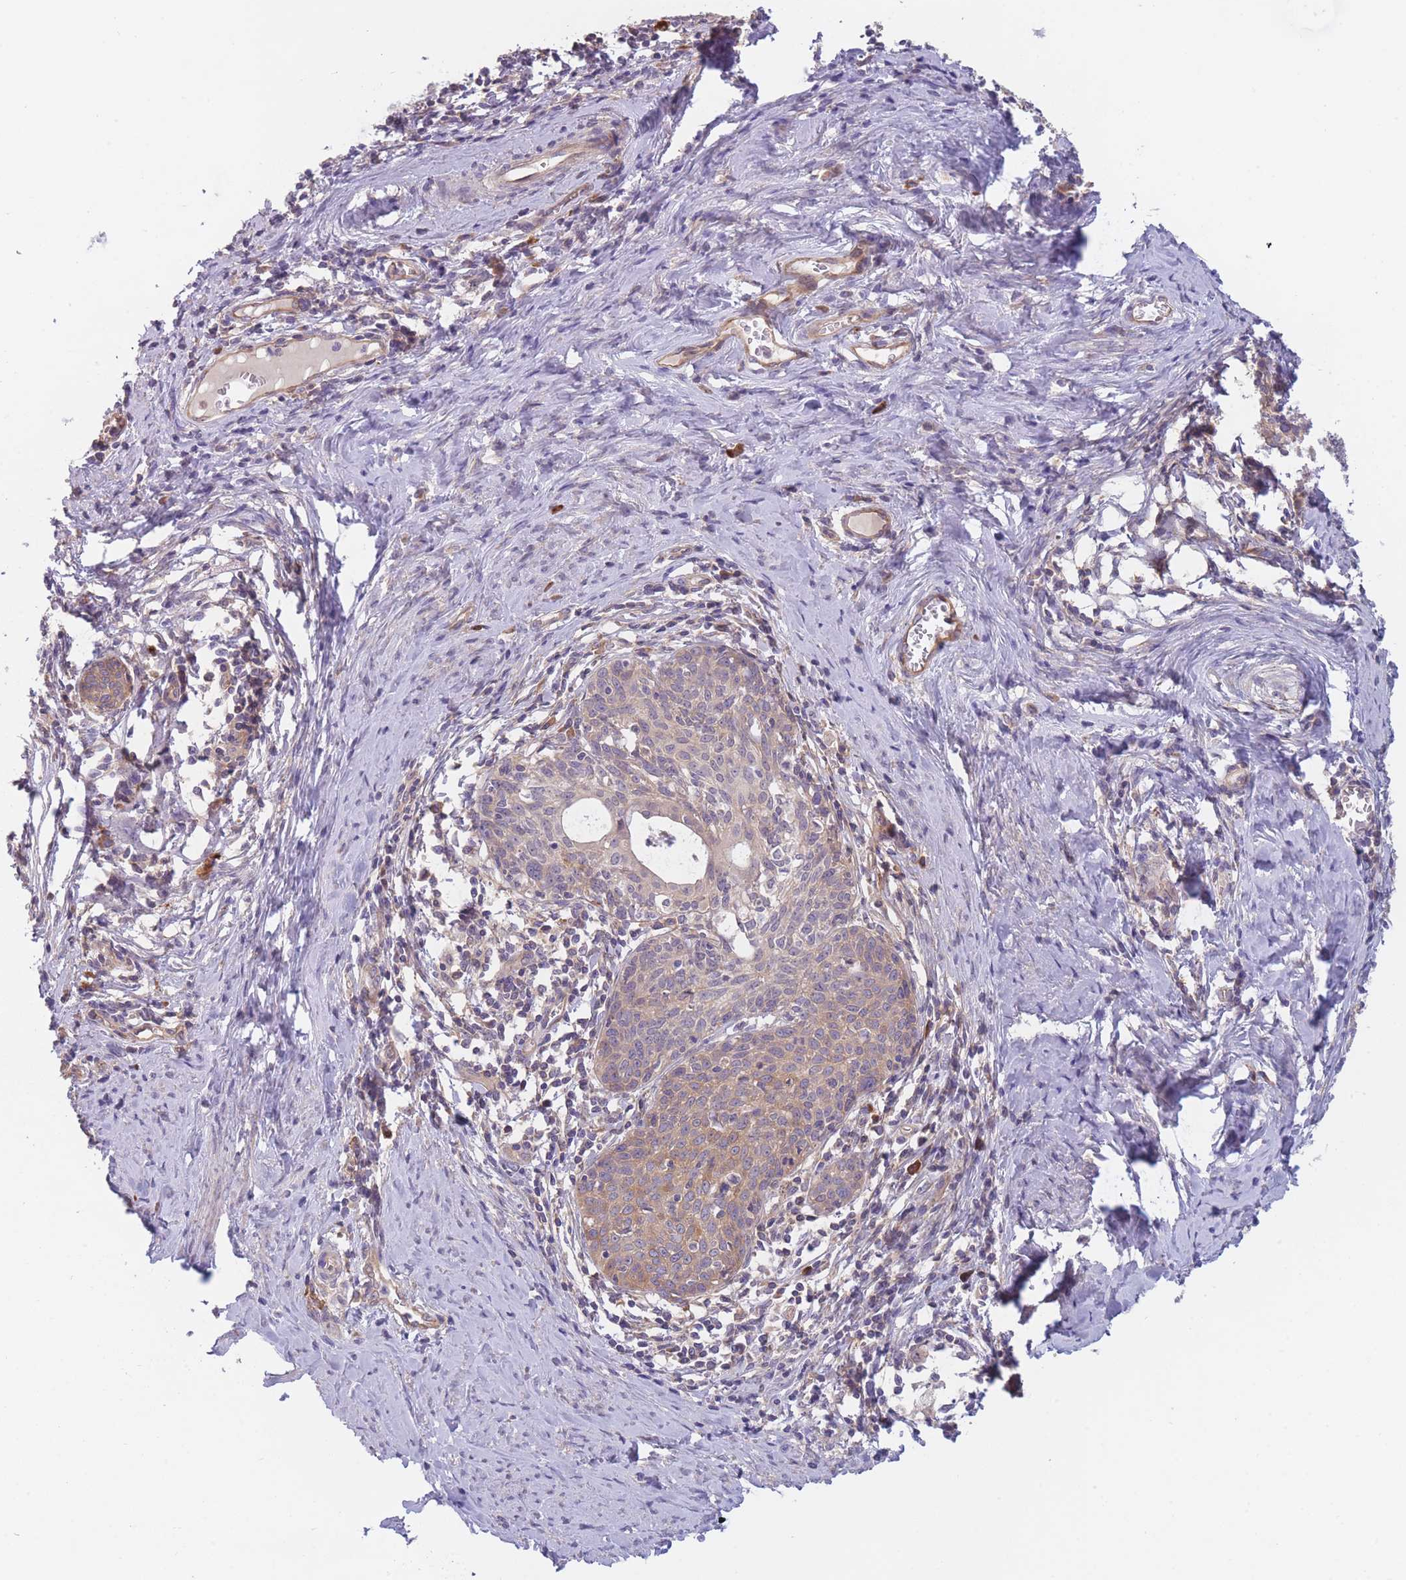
{"staining": {"intensity": "moderate", "quantity": "<25%", "location": "cytoplasmic/membranous"}, "tissue": "cervical cancer", "cell_type": "Tumor cells", "image_type": "cancer", "snomed": [{"axis": "morphology", "description": "Squamous cell carcinoma, NOS"}, {"axis": "topography", "description": "Cervix"}], "caption": "Protein staining displays moderate cytoplasmic/membranous expression in approximately <25% of tumor cells in cervical squamous cell carcinoma.", "gene": "WDR93", "patient": {"sex": "female", "age": 52}}